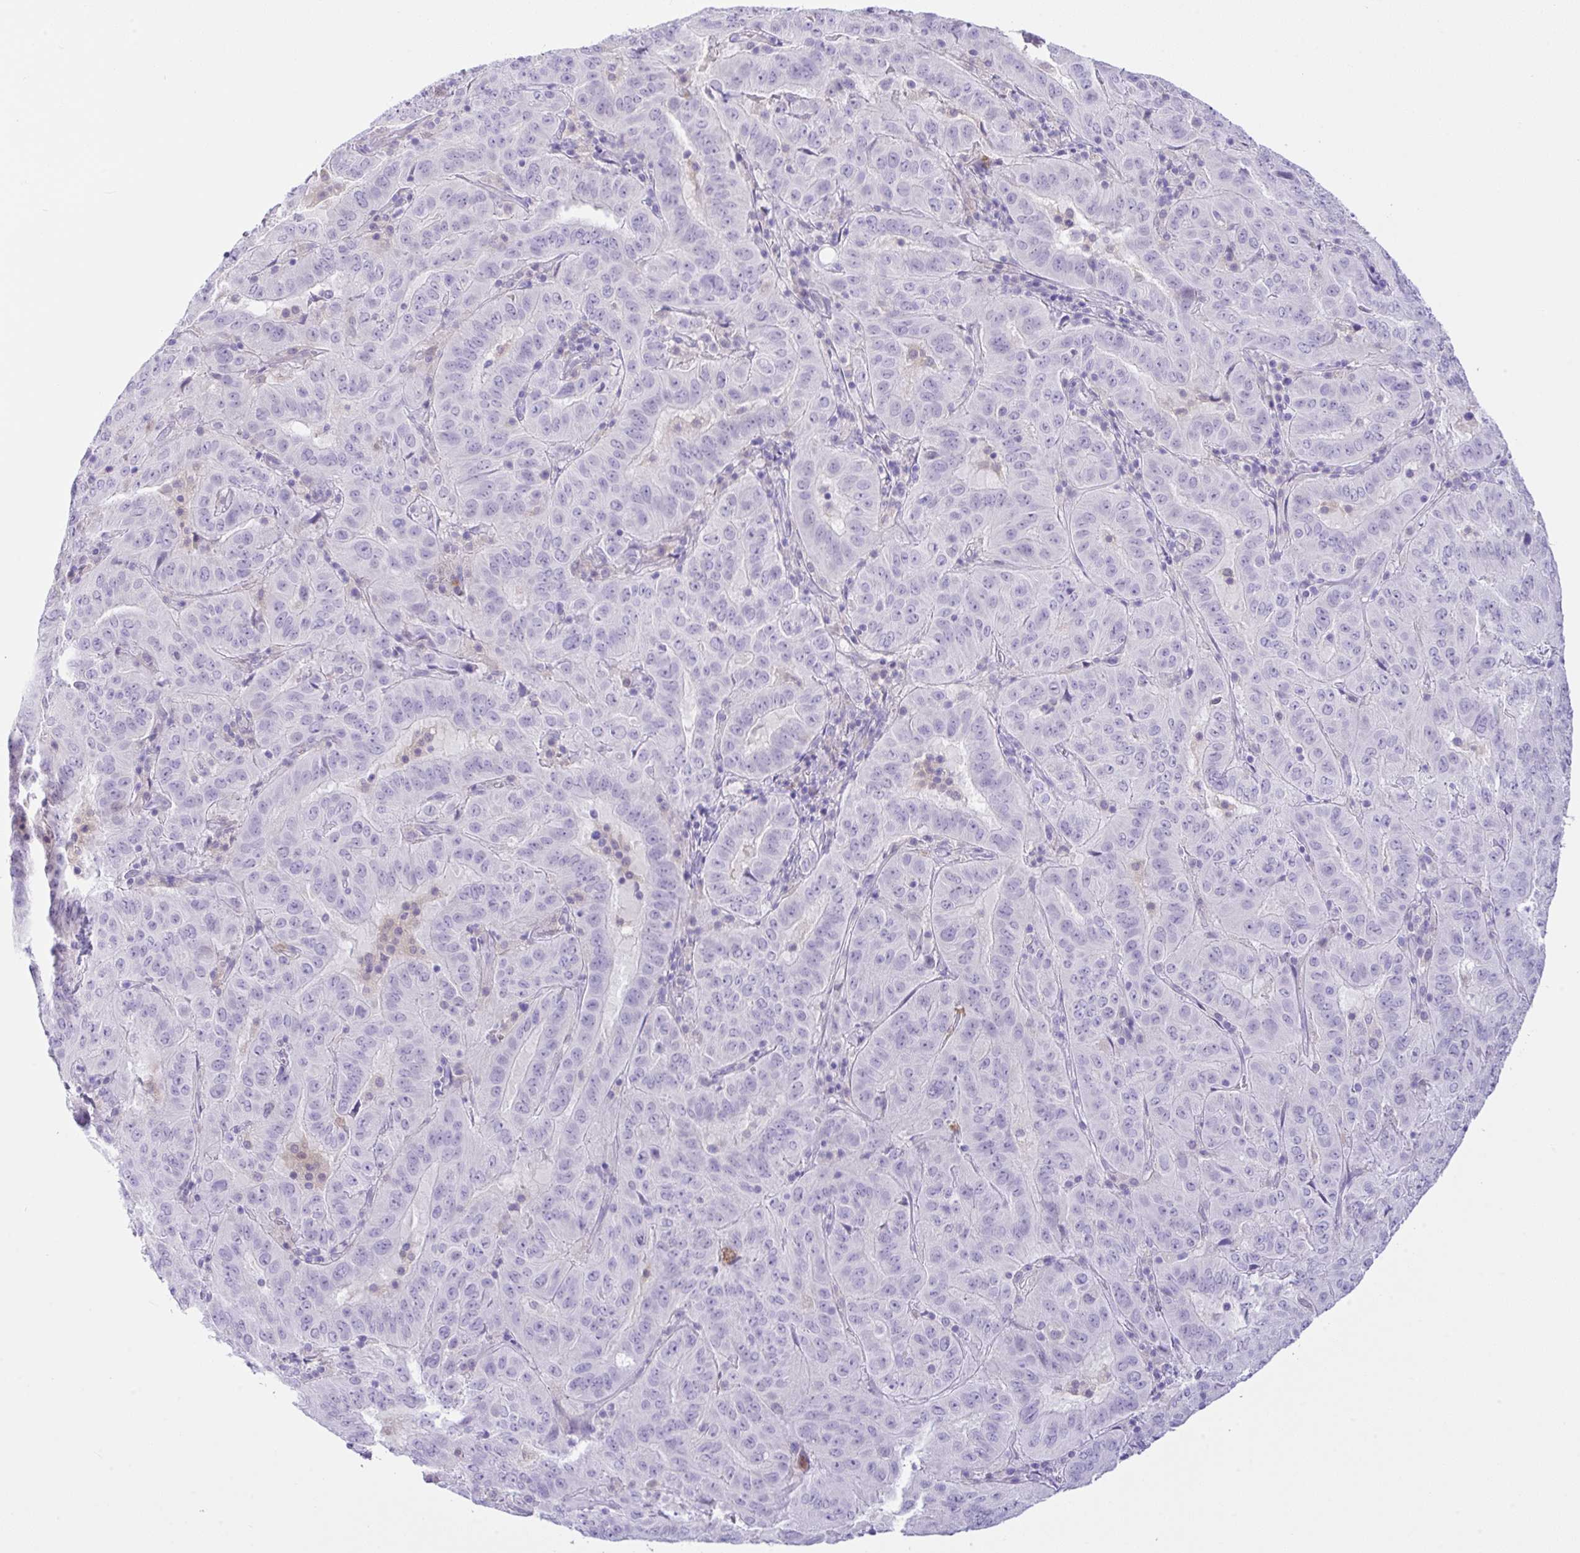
{"staining": {"intensity": "negative", "quantity": "none", "location": "none"}, "tissue": "pancreatic cancer", "cell_type": "Tumor cells", "image_type": "cancer", "snomed": [{"axis": "morphology", "description": "Adenocarcinoma, NOS"}, {"axis": "topography", "description": "Pancreas"}], "caption": "This is an immunohistochemistry histopathology image of pancreatic cancer. There is no staining in tumor cells.", "gene": "NCF1", "patient": {"sex": "male", "age": 63}}